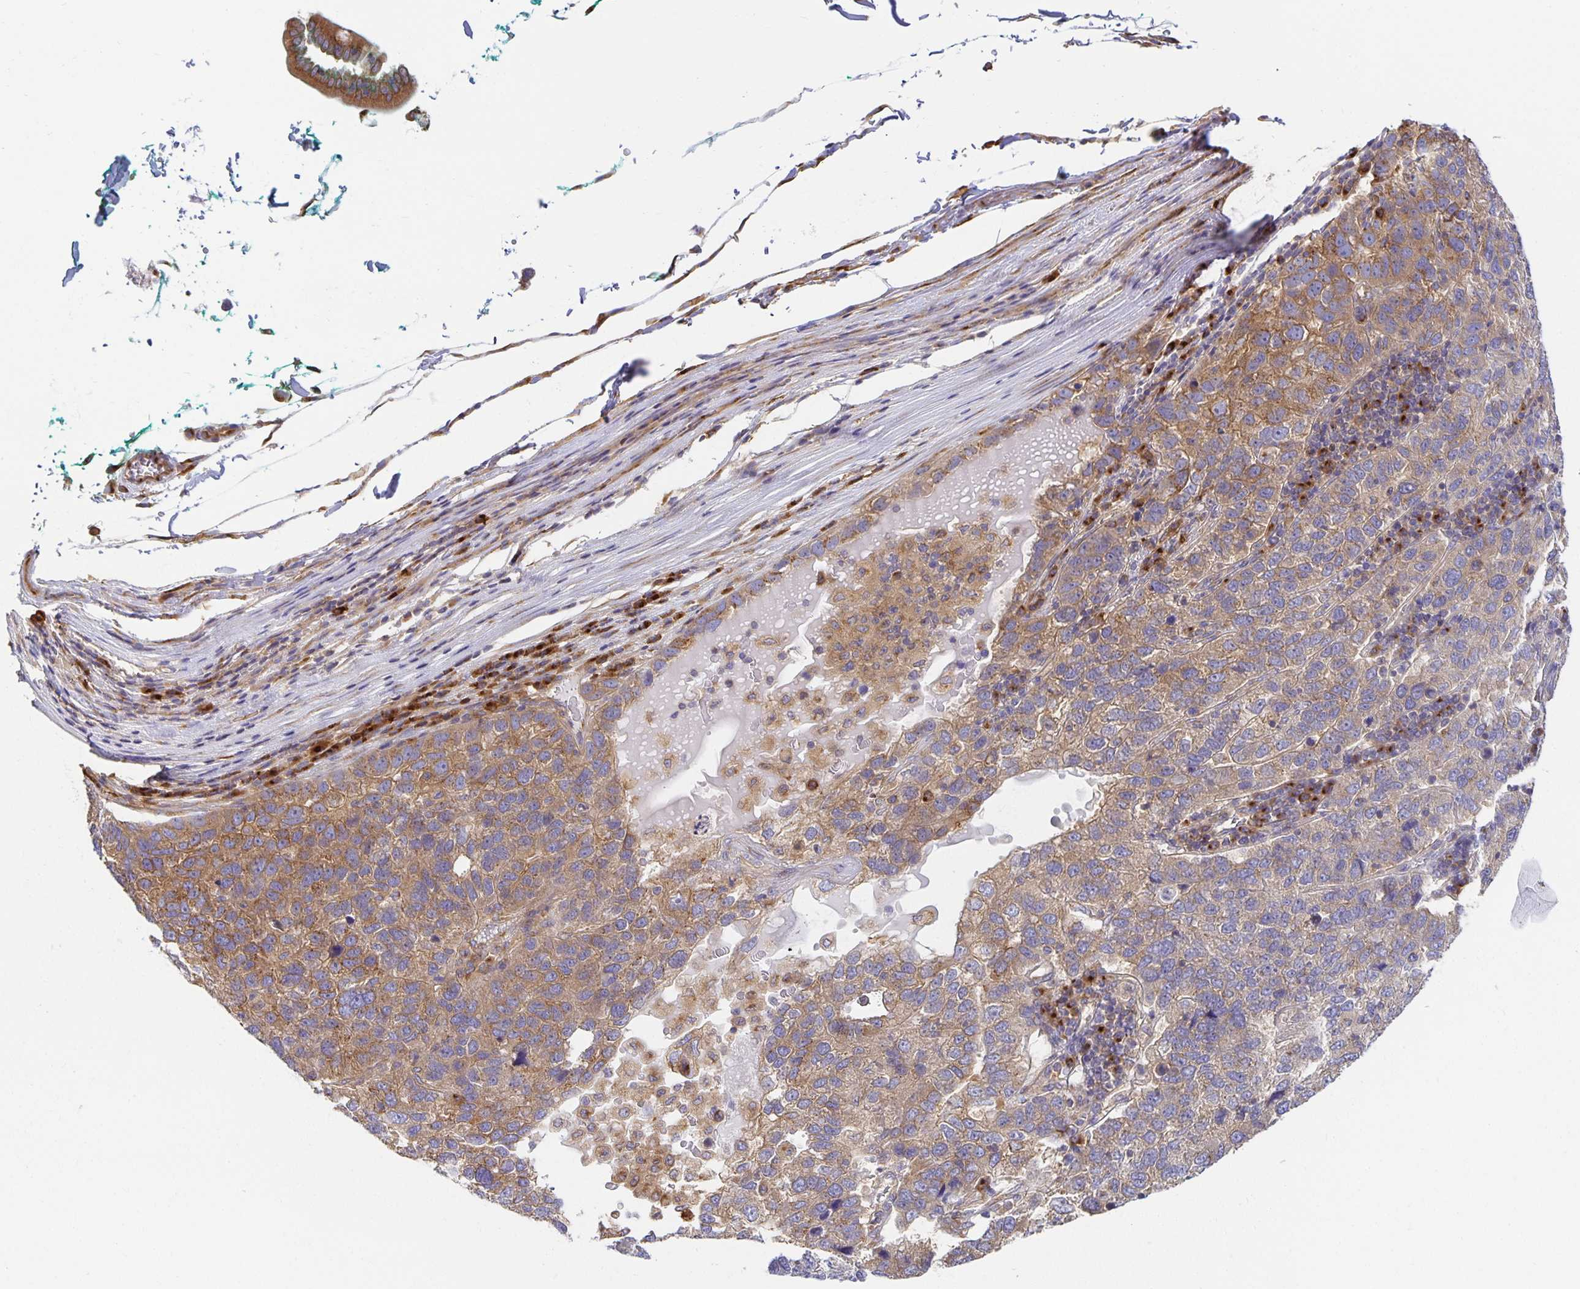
{"staining": {"intensity": "moderate", "quantity": "25%-75%", "location": "cytoplasmic/membranous"}, "tissue": "pancreatic cancer", "cell_type": "Tumor cells", "image_type": "cancer", "snomed": [{"axis": "morphology", "description": "Adenocarcinoma, NOS"}, {"axis": "topography", "description": "Pancreas"}], "caption": "An image of pancreatic cancer (adenocarcinoma) stained for a protein displays moderate cytoplasmic/membranous brown staining in tumor cells.", "gene": "USO1", "patient": {"sex": "female", "age": 61}}